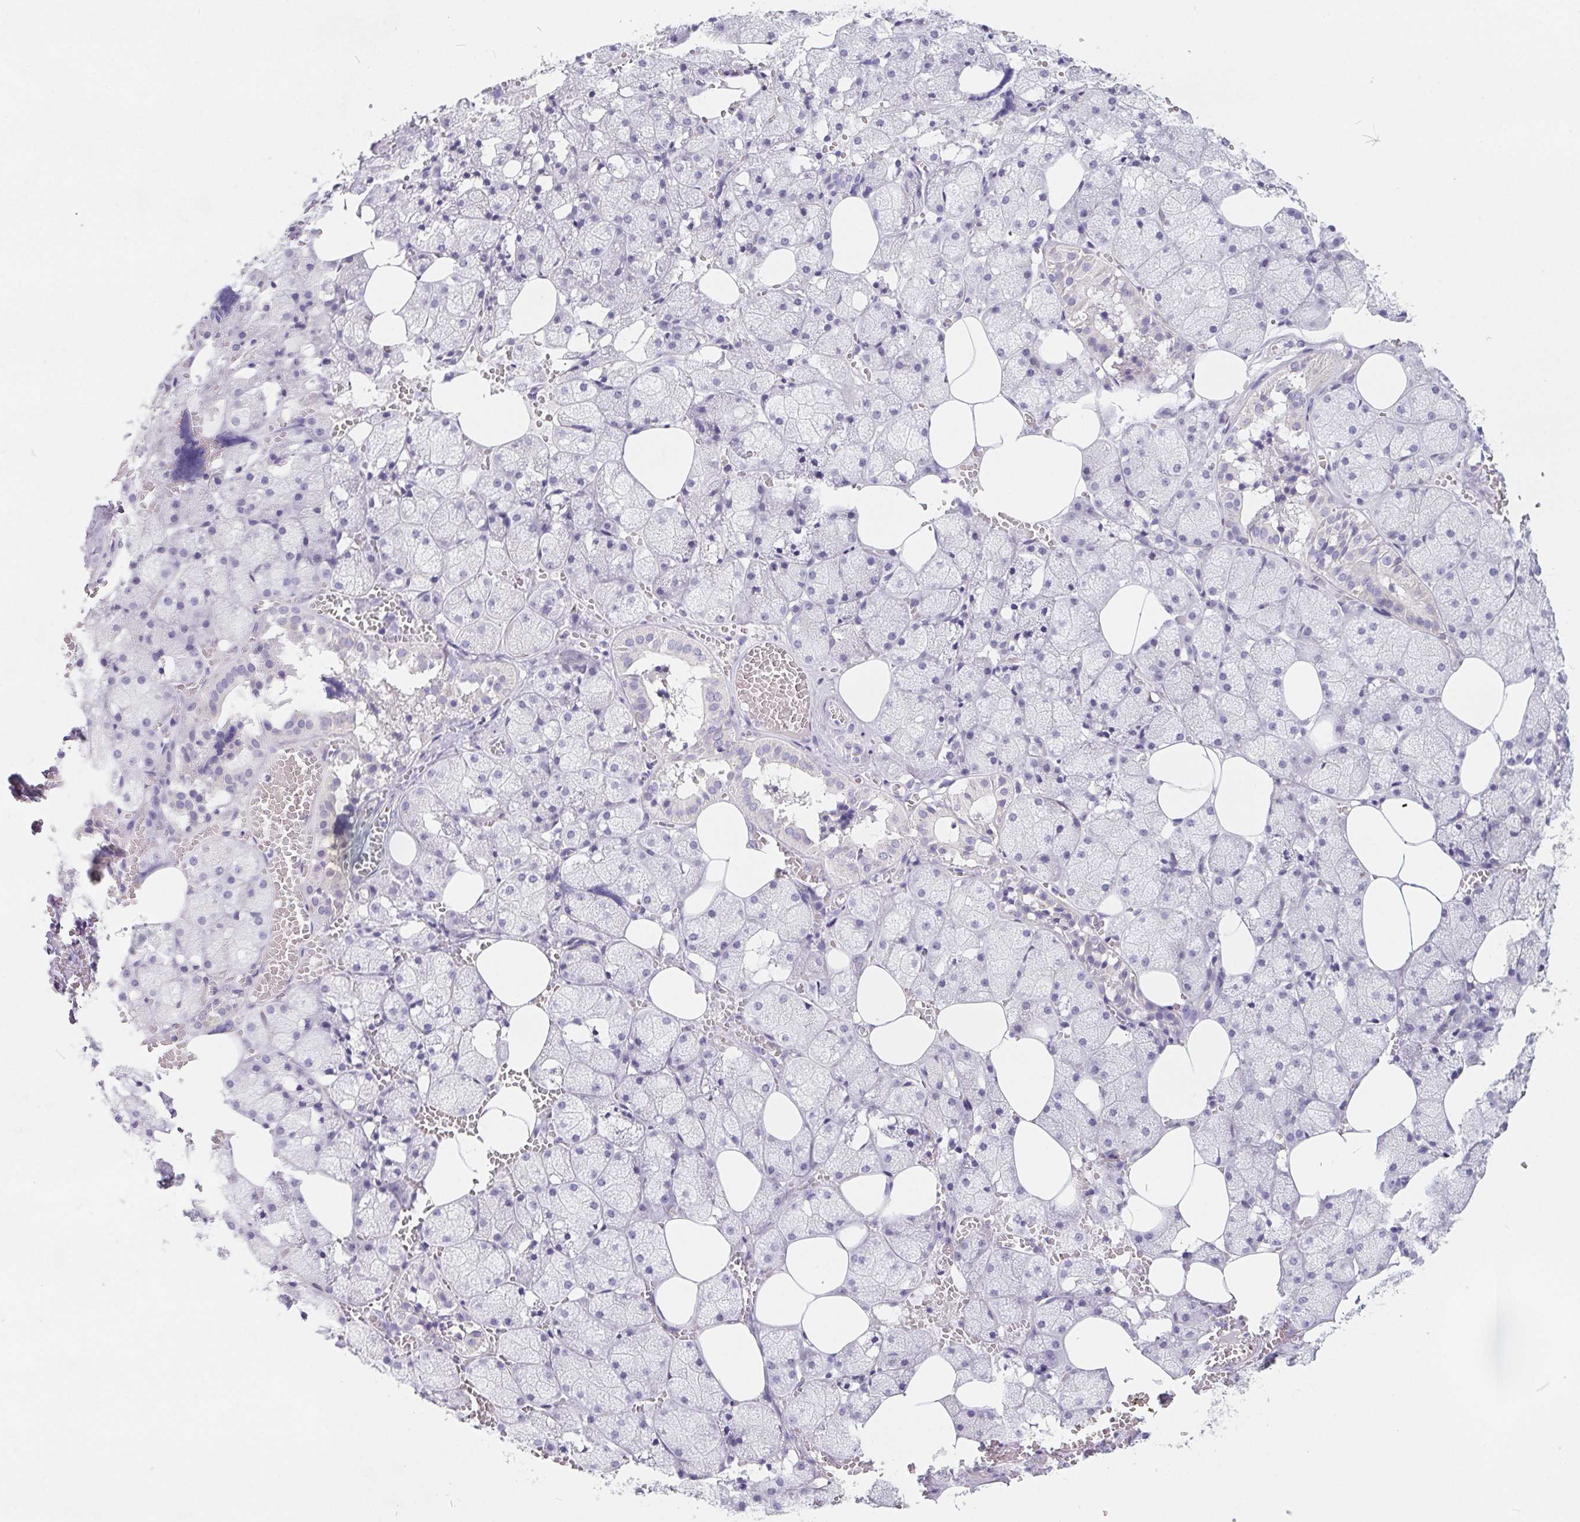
{"staining": {"intensity": "negative", "quantity": "none", "location": "none"}, "tissue": "salivary gland", "cell_type": "Glandular cells", "image_type": "normal", "snomed": [{"axis": "morphology", "description": "Normal tissue, NOS"}, {"axis": "topography", "description": "Salivary gland"}, {"axis": "topography", "description": "Peripheral nerve tissue"}], "caption": "IHC micrograph of unremarkable salivary gland: human salivary gland stained with DAB (3,3'-diaminobenzidine) demonstrates no significant protein positivity in glandular cells.", "gene": "FDX1", "patient": {"sex": "male", "age": 38}}